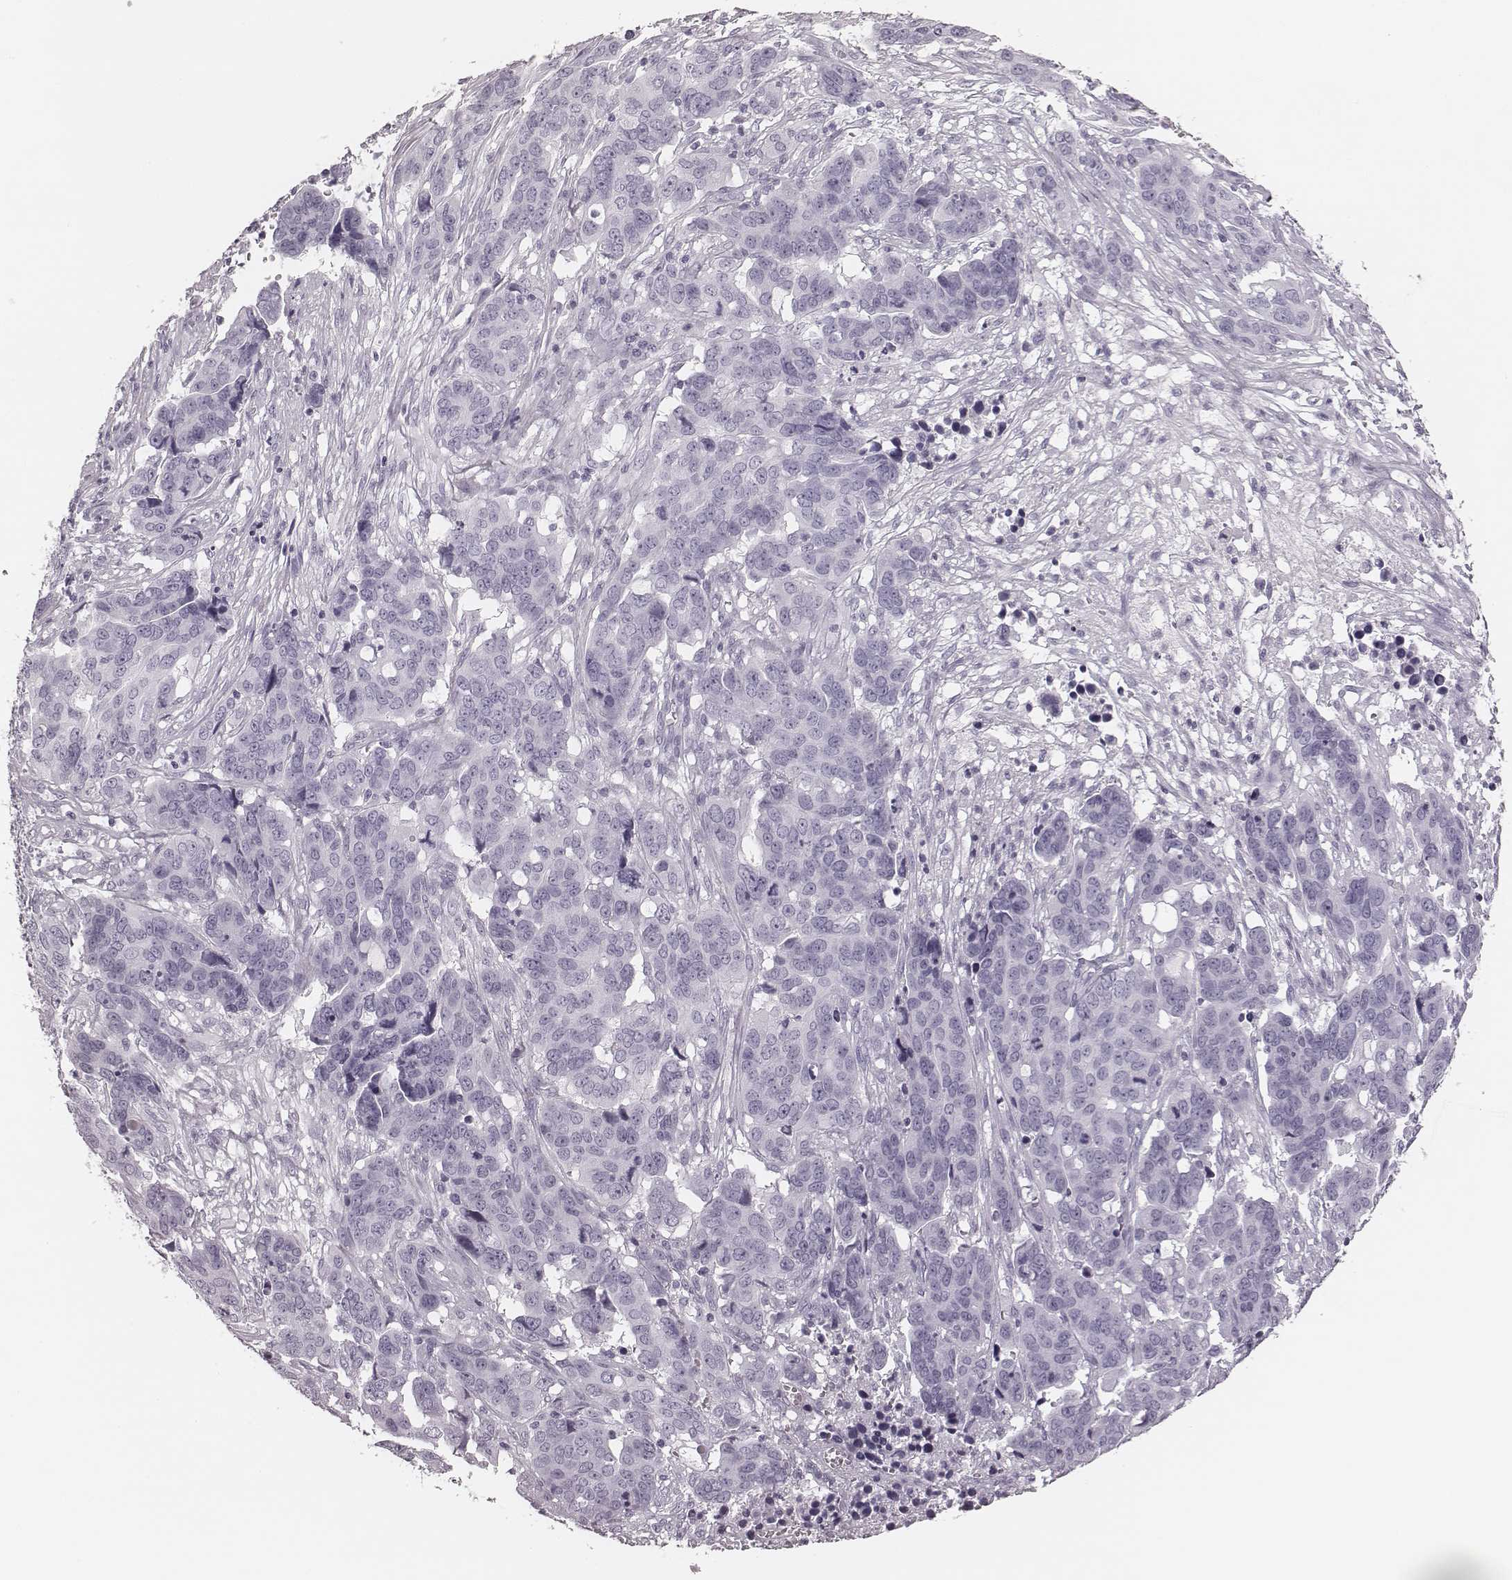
{"staining": {"intensity": "negative", "quantity": "none", "location": "none"}, "tissue": "ovarian cancer", "cell_type": "Tumor cells", "image_type": "cancer", "snomed": [{"axis": "morphology", "description": "Carcinoma, endometroid"}, {"axis": "topography", "description": "Ovary"}], "caption": "DAB immunohistochemical staining of human ovarian endometroid carcinoma demonstrates no significant expression in tumor cells.", "gene": "MSX1", "patient": {"sex": "female", "age": 78}}